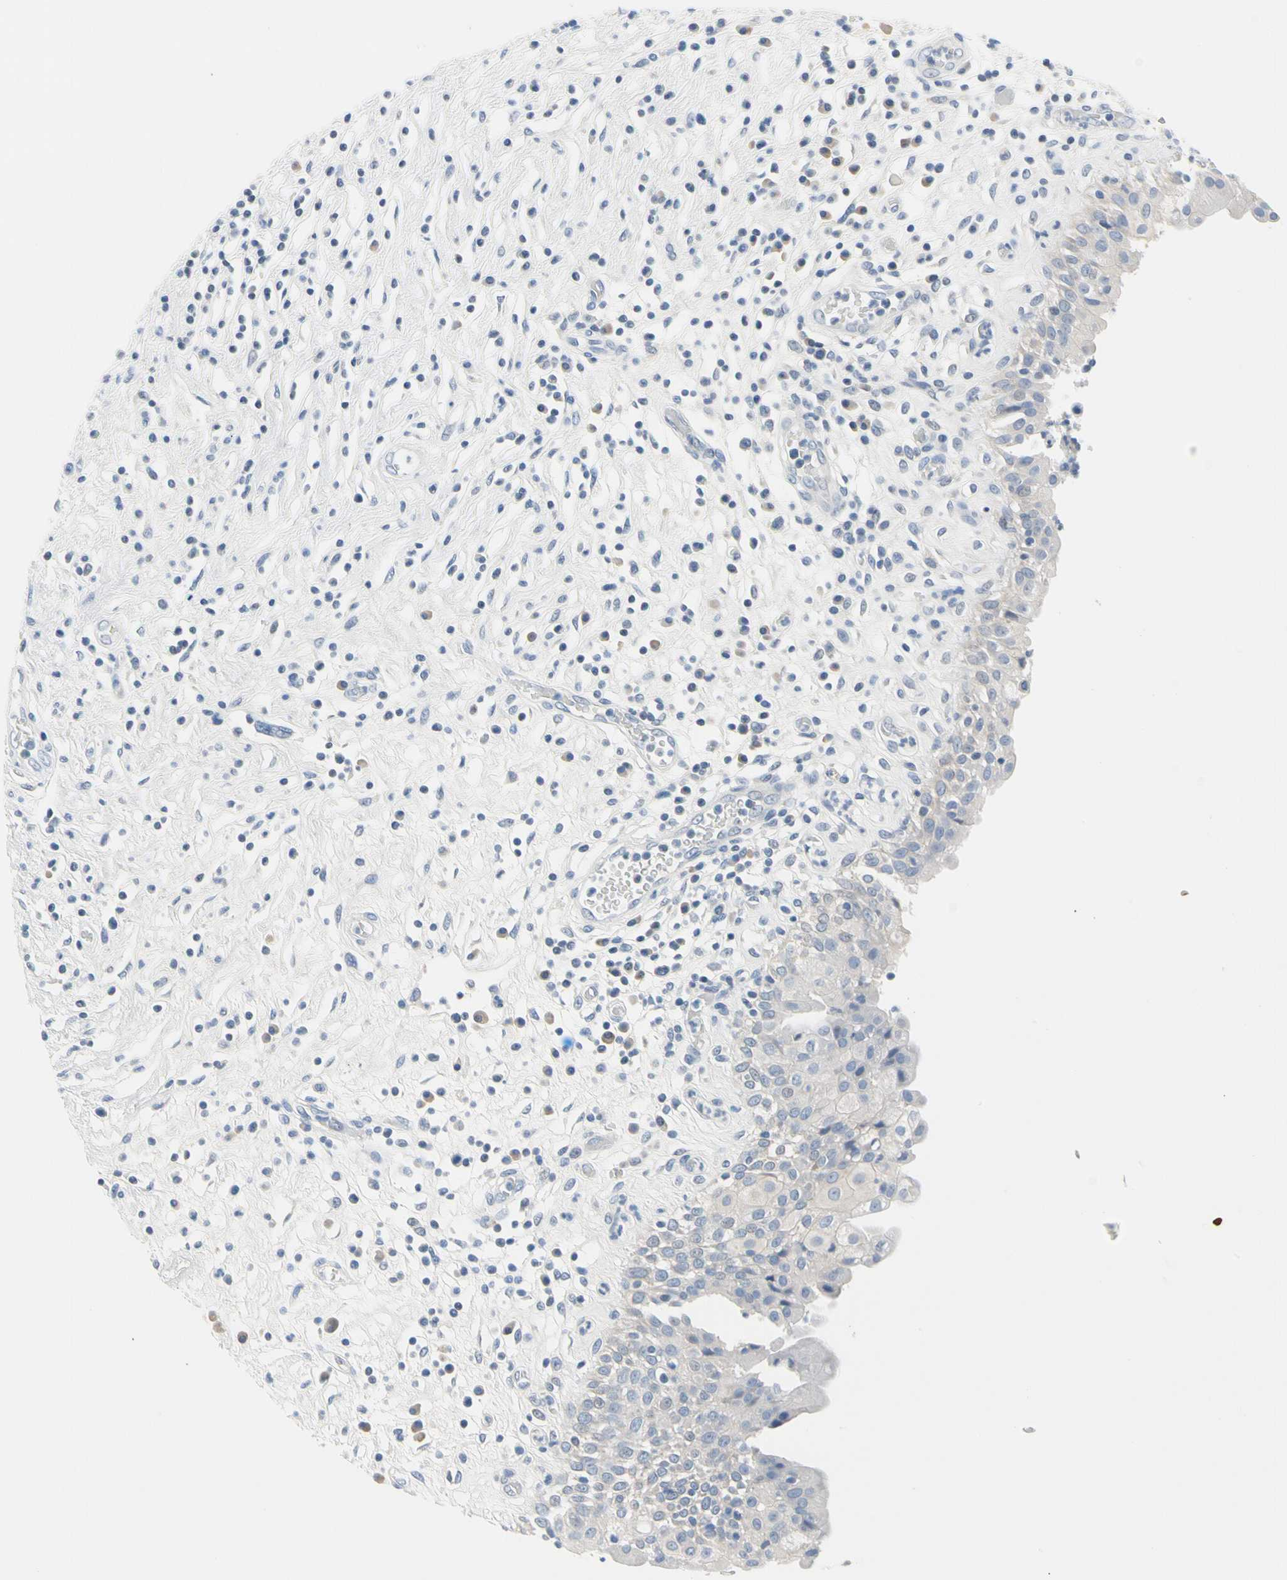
{"staining": {"intensity": "negative", "quantity": "none", "location": "none"}, "tissue": "urinary bladder", "cell_type": "Urothelial cells", "image_type": "normal", "snomed": [{"axis": "morphology", "description": "Normal tissue, NOS"}, {"axis": "topography", "description": "Urinary bladder"}], "caption": "High power microscopy histopathology image of an IHC image of unremarkable urinary bladder, revealing no significant staining in urothelial cells. (Immunohistochemistry (ihc), brightfield microscopy, high magnification).", "gene": "MARK1", "patient": {"sex": "female", "age": 85}}